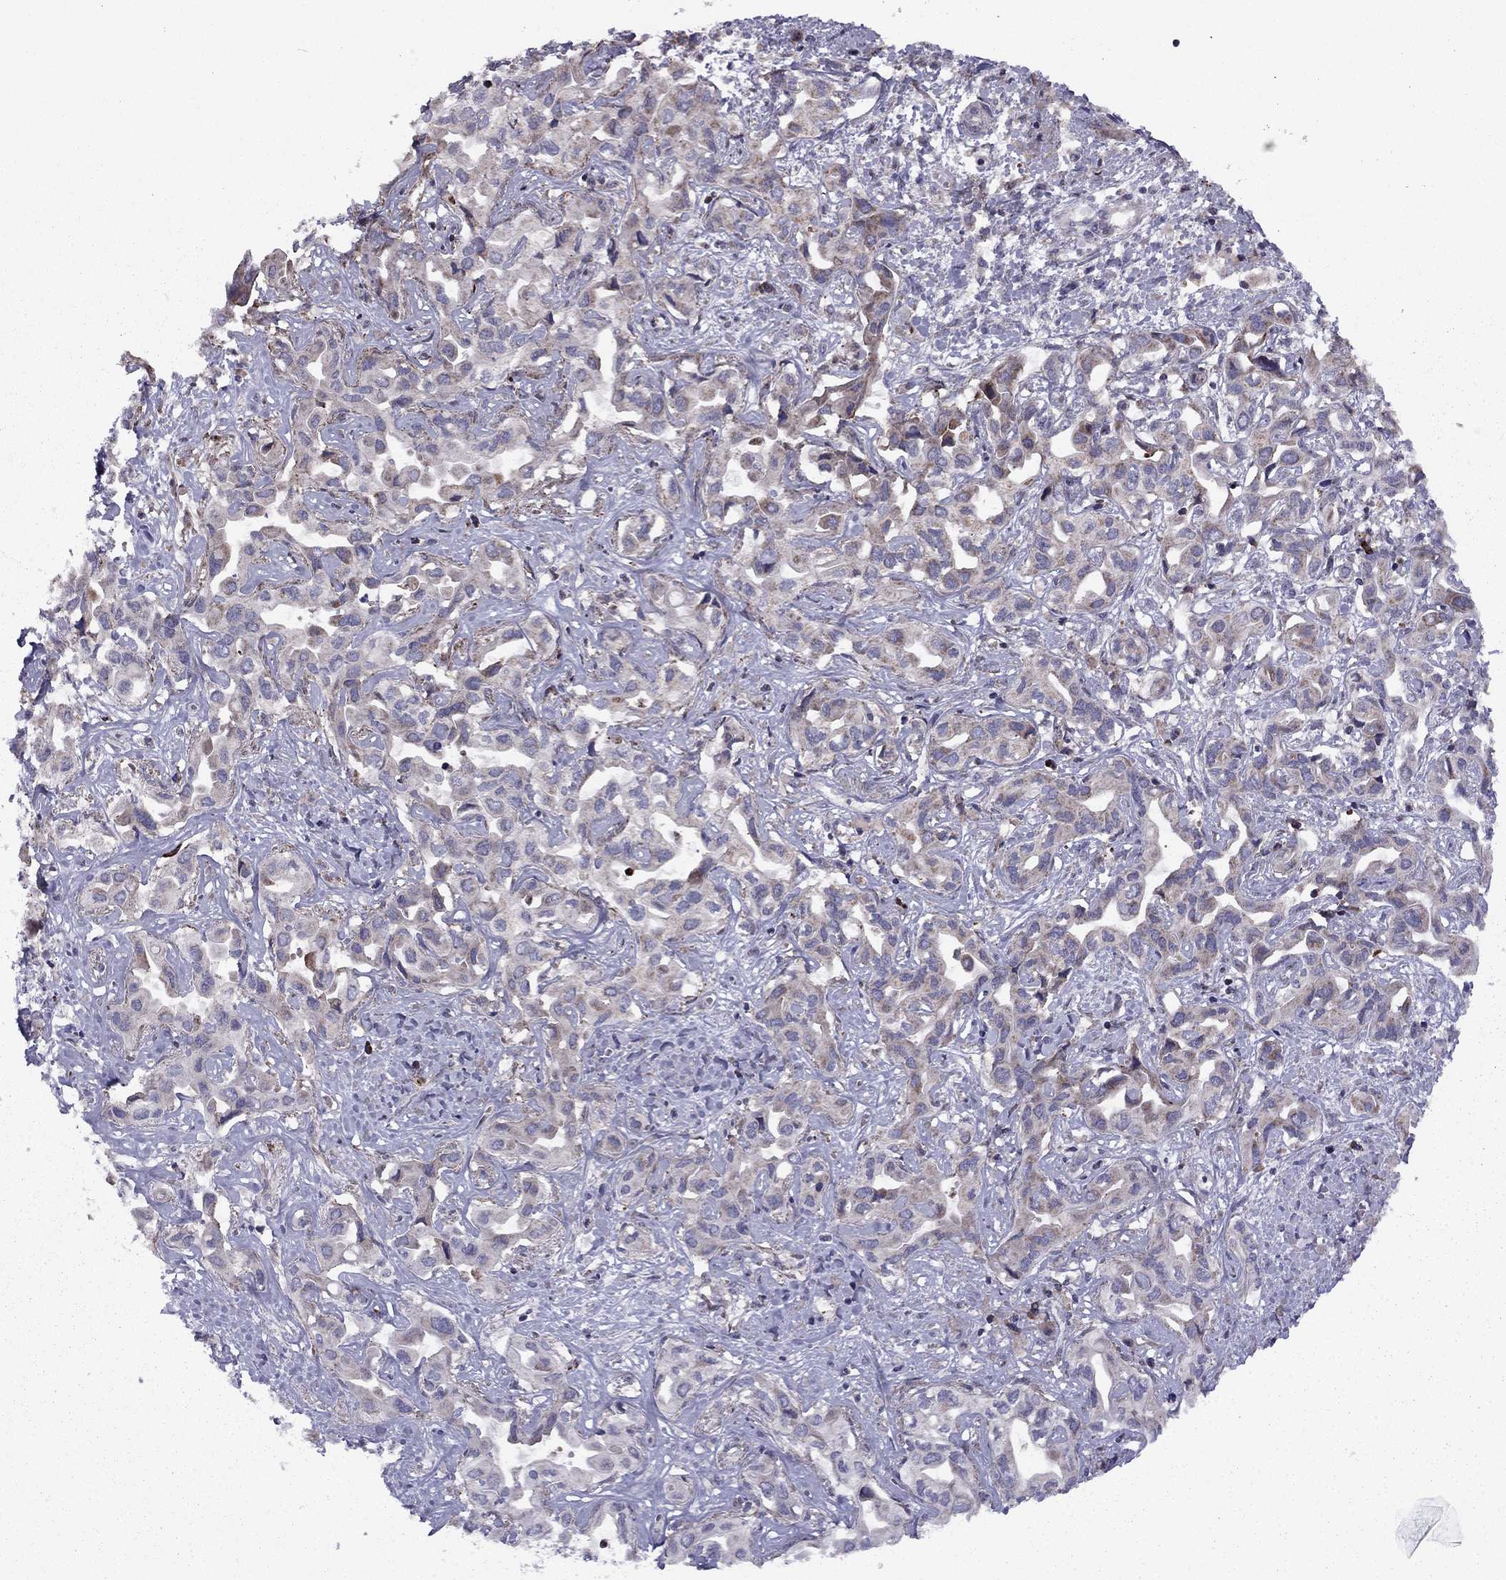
{"staining": {"intensity": "moderate", "quantity": "<25%", "location": "cytoplasmic/membranous"}, "tissue": "liver cancer", "cell_type": "Tumor cells", "image_type": "cancer", "snomed": [{"axis": "morphology", "description": "Cholangiocarcinoma"}, {"axis": "topography", "description": "Liver"}], "caption": "The photomicrograph reveals staining of liver cholangiocarcinoma, revealing moderate cytoplasmic/membranous protein expression (brown color) within tumor cells.", "gene": "ALG6", "patient": {"sex": "female", "age": 64}}